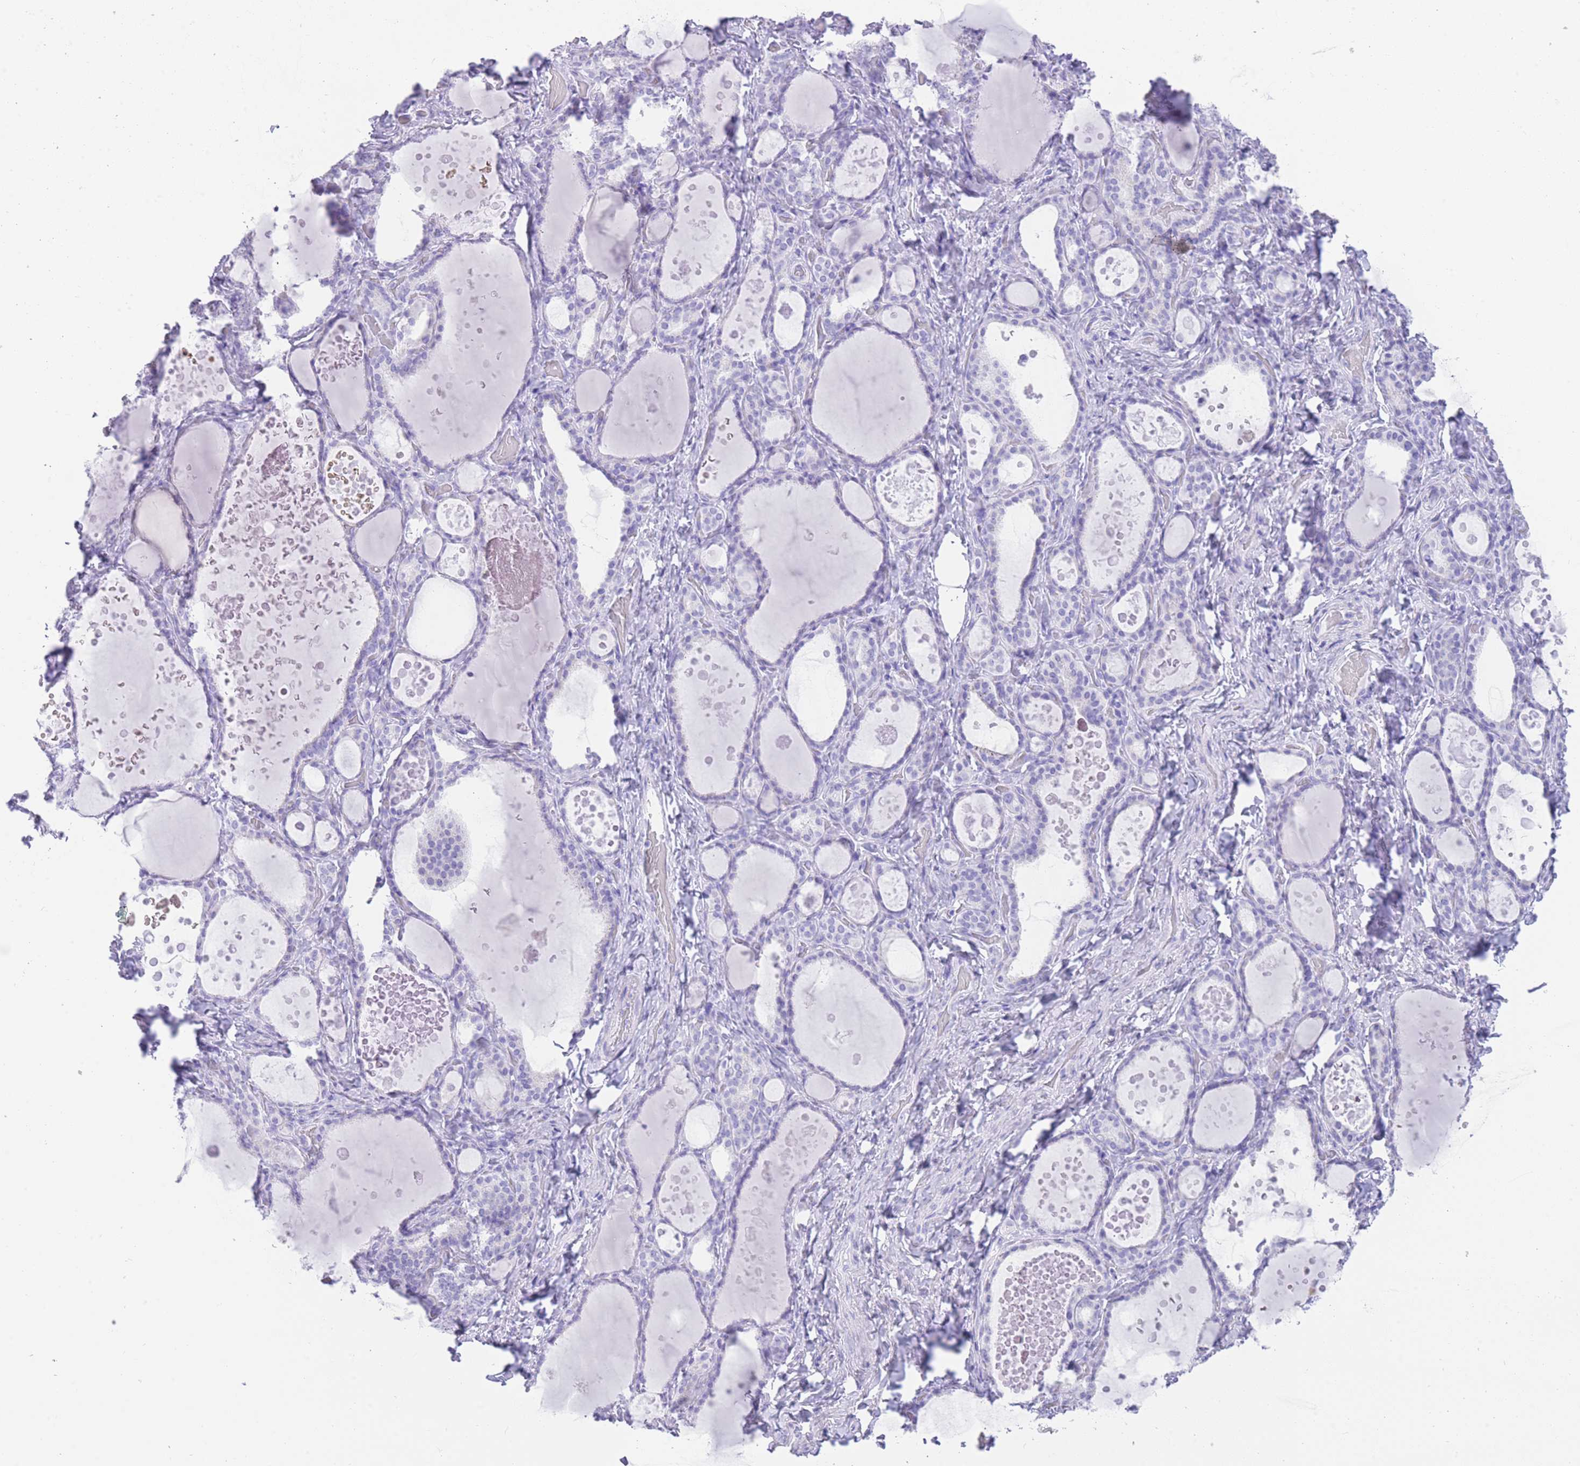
{"staining": {"intensity": "negative", "quantity": "none", "location": "none"}, "tissue": "thyroid gland", "cell_type": "Glandular cells", "image_type": "normal", "snomed": [{"axis": "morphology", "description": "Normal tissue, NOS"}, {"axis": "topography", "description": "Thyroid gland"}], "caption": "An image of thyroid gland stained for a protein reveals no brown staining in glandular cells. The staining was performed using DAB to visualize the protein expression in brown, while the nuclei were stained in blue with hematoxylin (Magnification: 20x).", "gene": "ELOA2", "patient": {"sex": "female", "age": 46}}